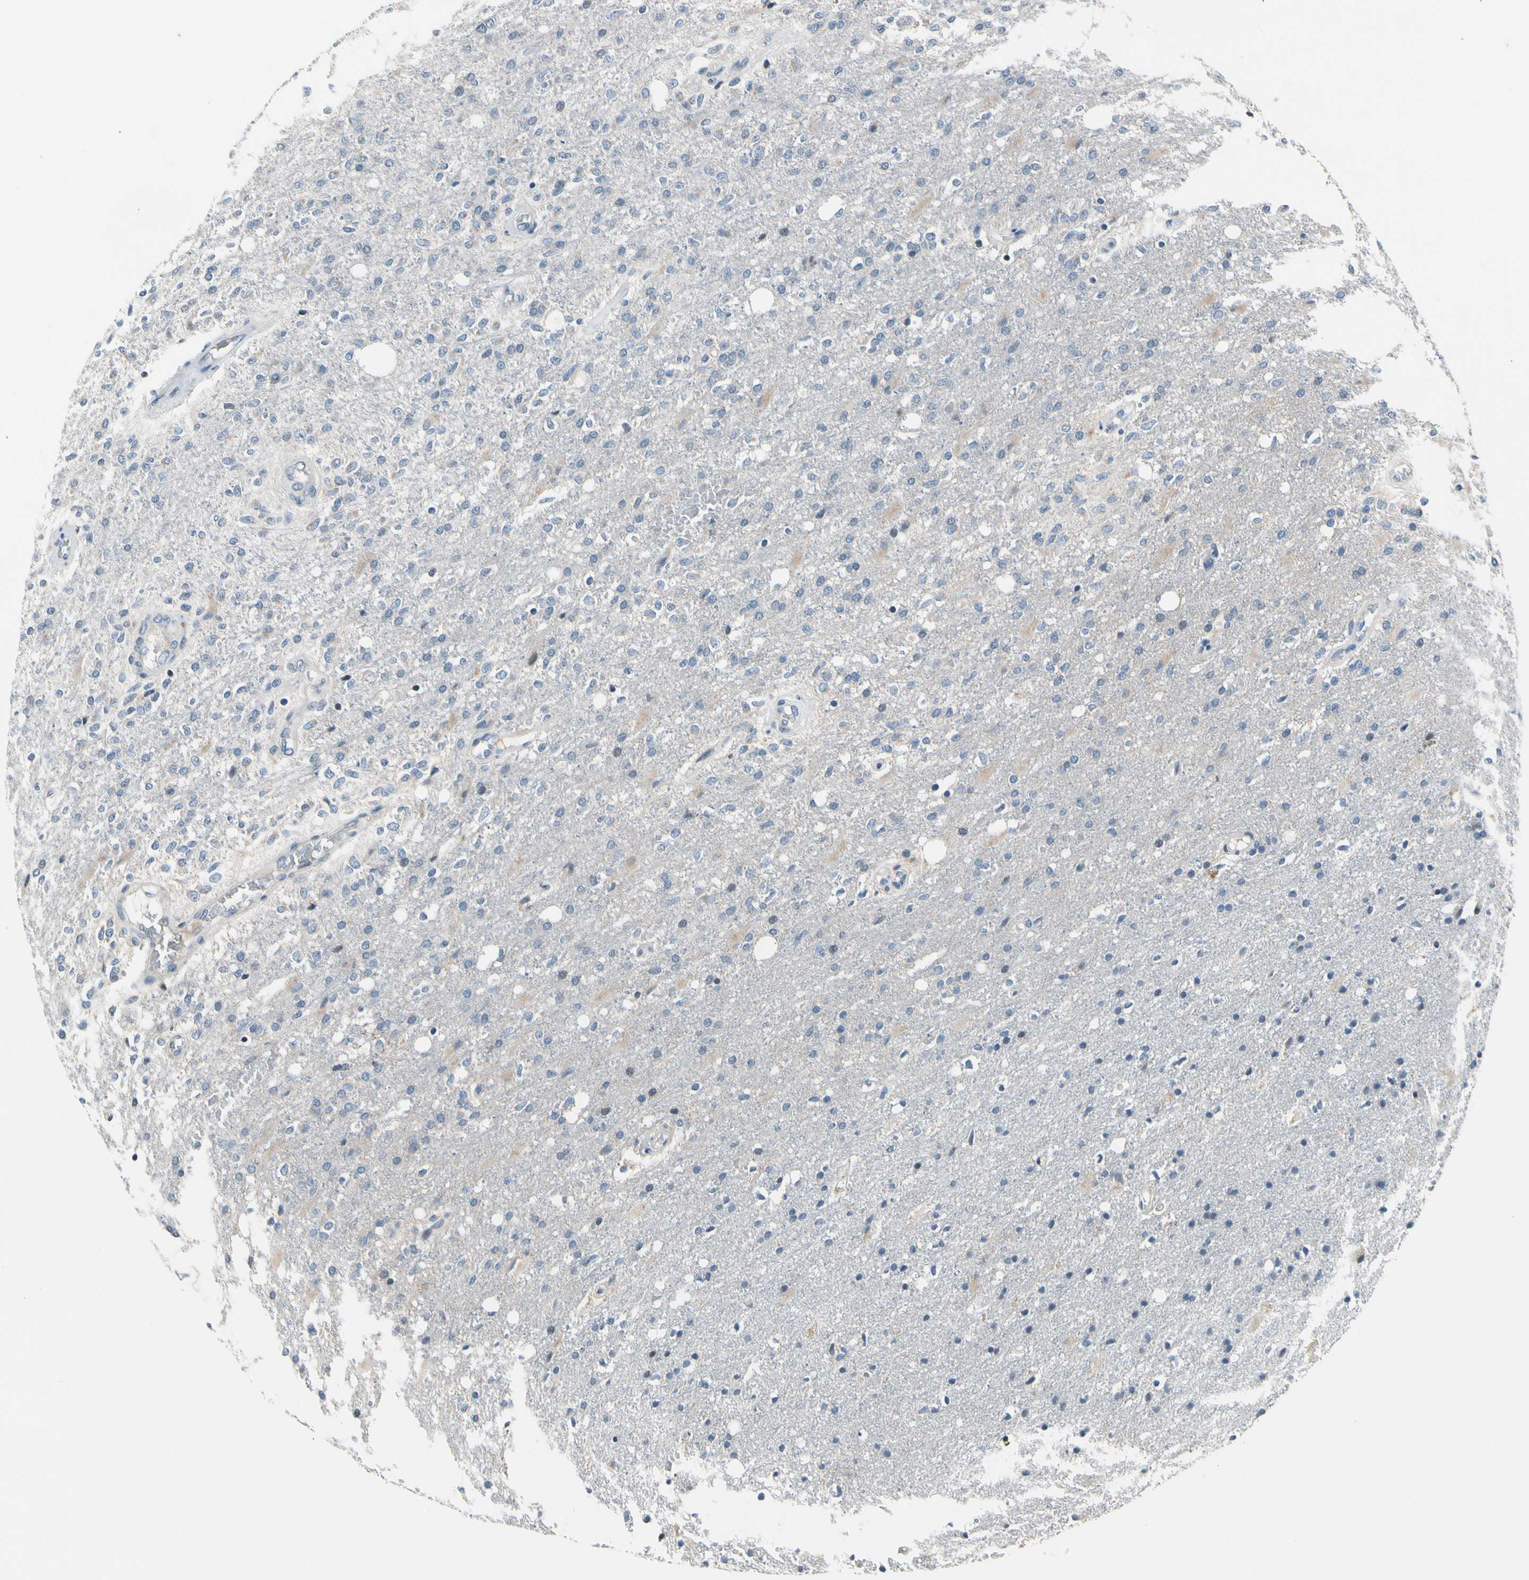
{"staining": {"intensity": "negative", "quantity": "none", "location": "none"}, "tissue": "glioma", "cell_type": "Tumor cells", "image_type": "cancer", "snomed": [{"axis": "morphology", "description": "Normal tissue, NOS"}, {"axis": "morphology", "description": "Glioma, malignant, High grade"}, {"axis": "topography", "description": "Cerebral cortex"}], "caption": "DAB immunohistochemical staining of malignant glioma (high-grade) reveals no significant staining in tumor cells.", "gene": "SOX30", "patient": {"sex": "male", "age": 77}}